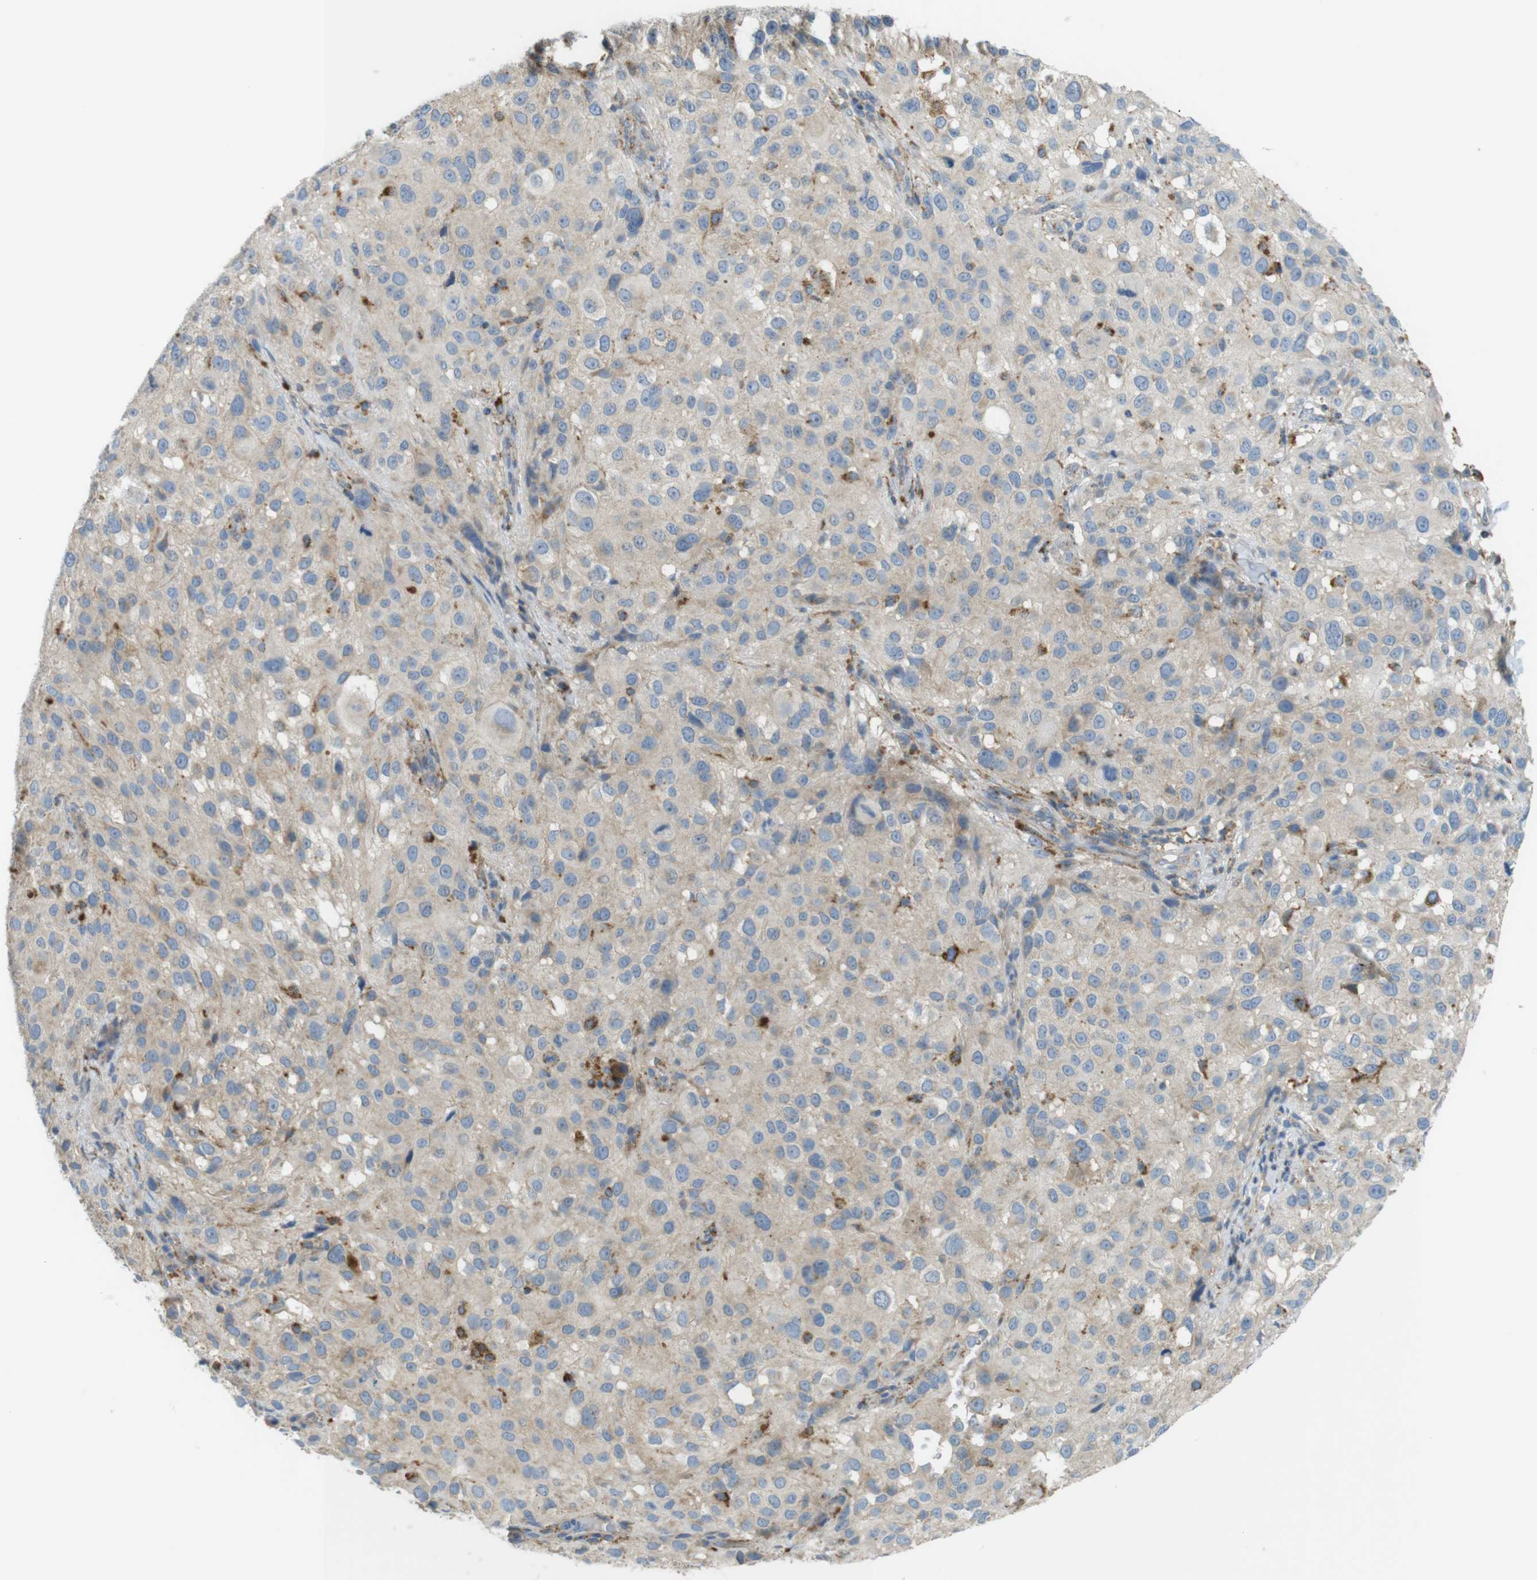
{"staining": {"intensity": "moderate", "quantity": "<25%", "location": "cytoplasmic/membranous"}, "tissue": "melanoma", "cell_type": "Tumor cells", "image_type": "cancer", "snomed": [{"axis": "morphology", "description": "Necrosis, NOS"}, {"axis": "morphology", "description": "Malignant melanoma, NOS"}, {"axis": "topography", "description": "Skin"}], "caption": "Protein staining of melanoma tissue displays moderate cytoplasmic/membranous expression in about <25% of tumor cells. (Brightfield microscopy of DAB IHC at high magnification).", "gene": "LAMP1", "patient": {"sex": "female", "age": 87}}